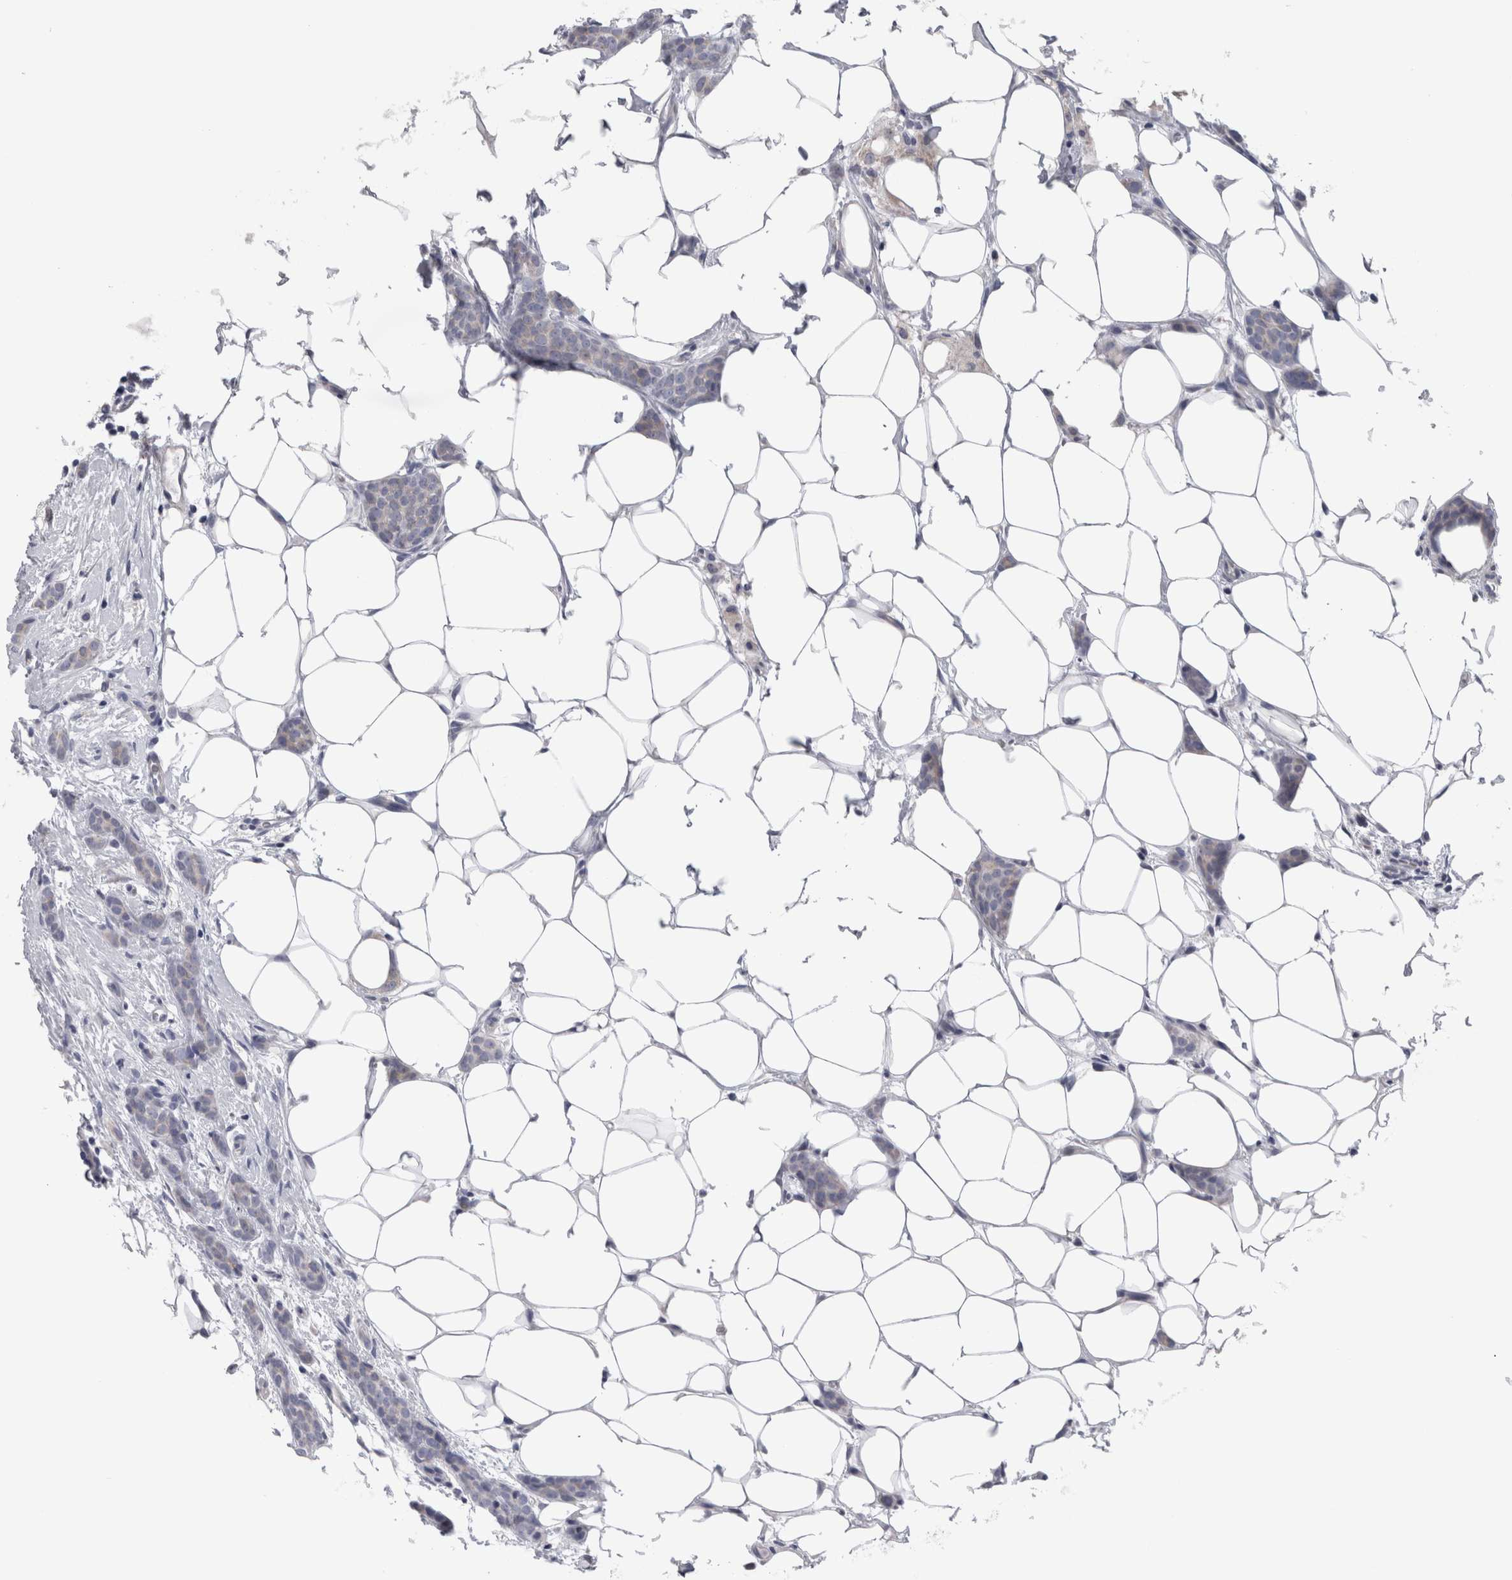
{"staining": {"intensity": "negative", "quantity": "none", "location": "none"}, "tissue": "breast cancer", "cell_type": "Tumor cells", "image_type": "cancer", "snomed": [{"axis": "morphology", "description": "Lobular carcinoma"}, {"axis": "topography", "description": "Skin"}, {"axis": "topography", "description": "Breast"}], "caption": "This is an immunohistochemistry image of breast lobular carcinoma. There is no staining in tumor cells.", "gene": "GDAP1", "patient": {"sex": "female", "age": 46}}